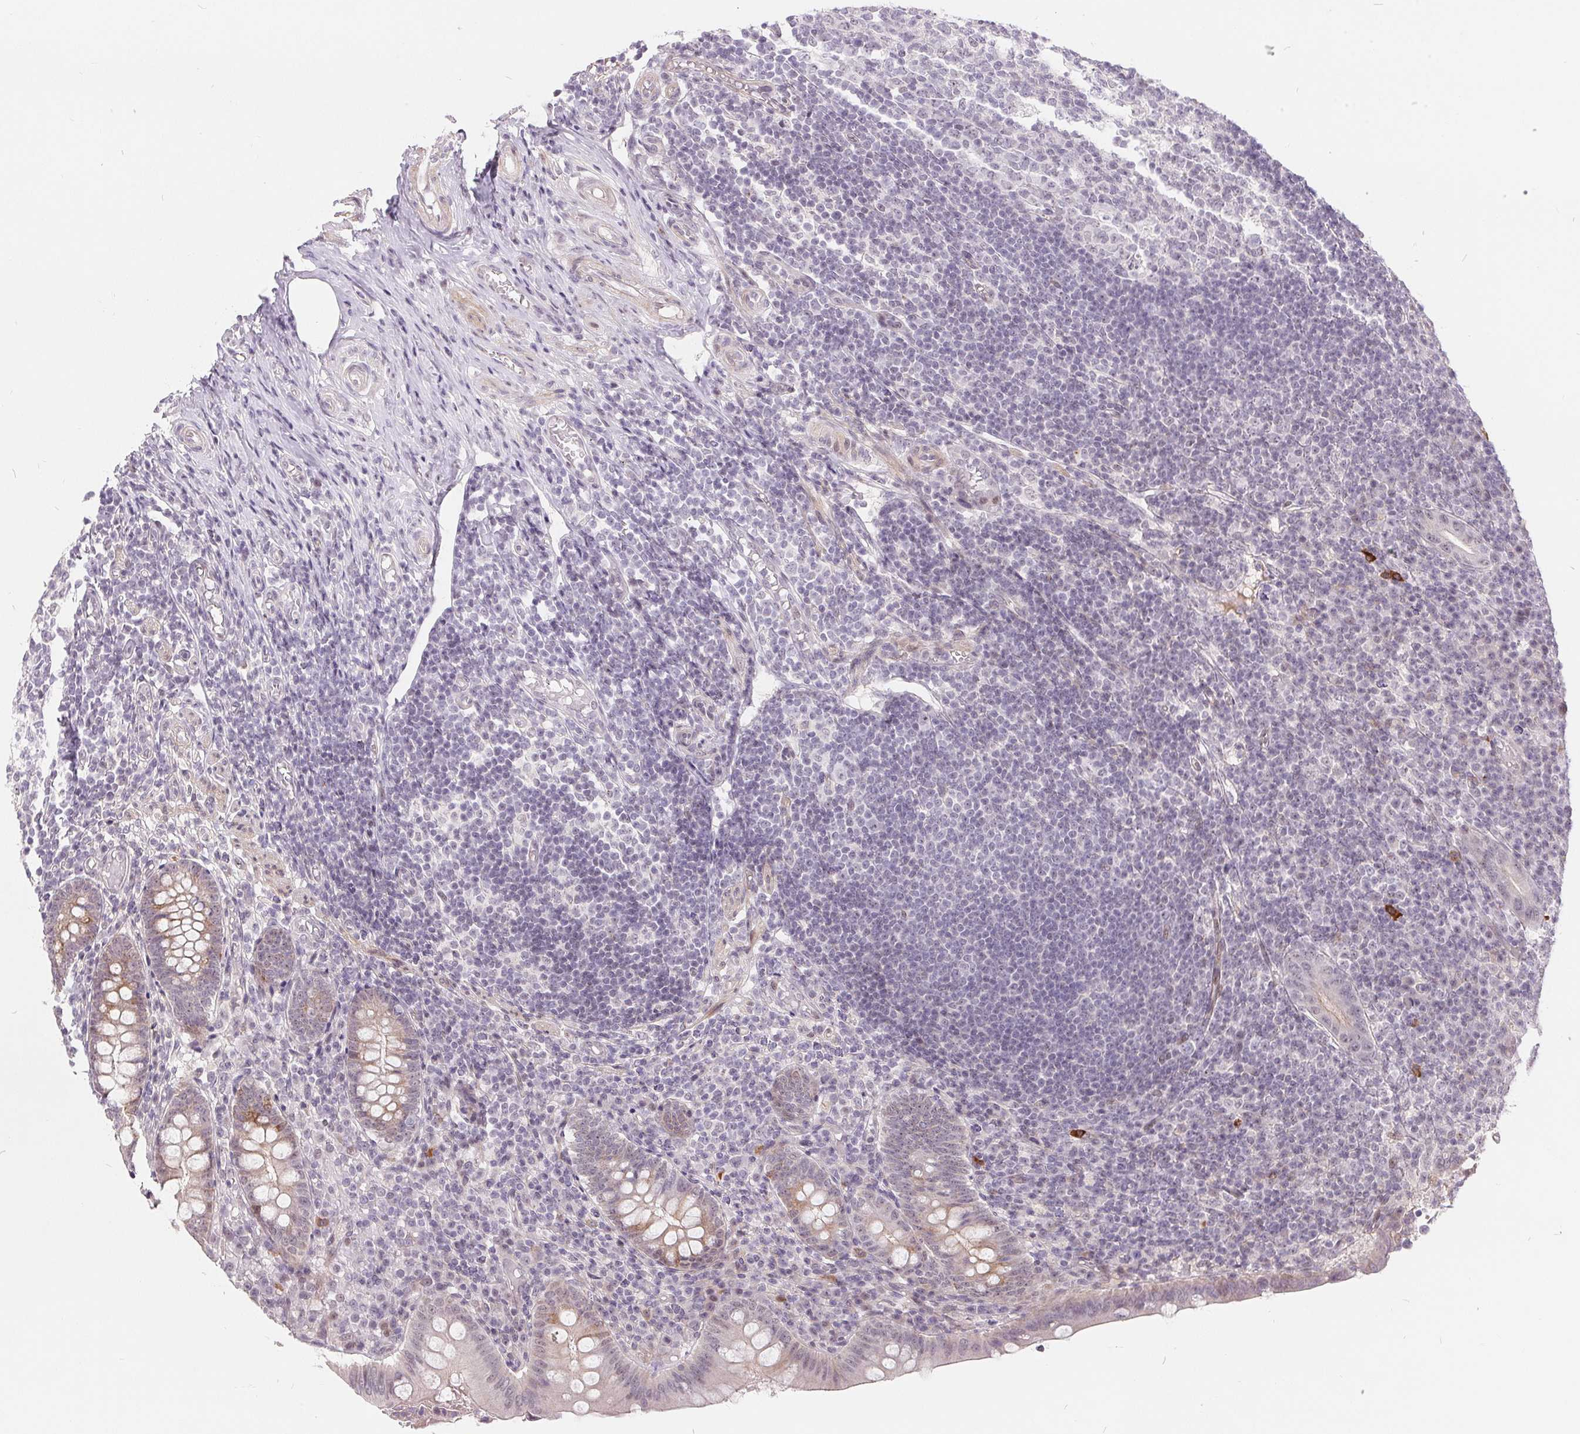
{"staining": {"intensity": "moderate", "quantity": "<25%", "location": "cytoplasmic/membranous"}, "tissue": "appendix", "cell_type": "Glandular cells", "image_type": "normal", "snomed": [{"axis": "morphology", "description": "Normal tissue, NOS"}, {"axis": "topography", "description": "Appendix"}], "caption": "Immunohistochemistry (IHC) (DAB) staining of normal human appendix demonstrates moderate cytoplasmic/membranous protein staining in about <25% of glandular cells. The protein is shown in brown color, while the nuclei are stained blue.", "gene": "NRG2", "patient": {"sex": "male", "age": 18}}